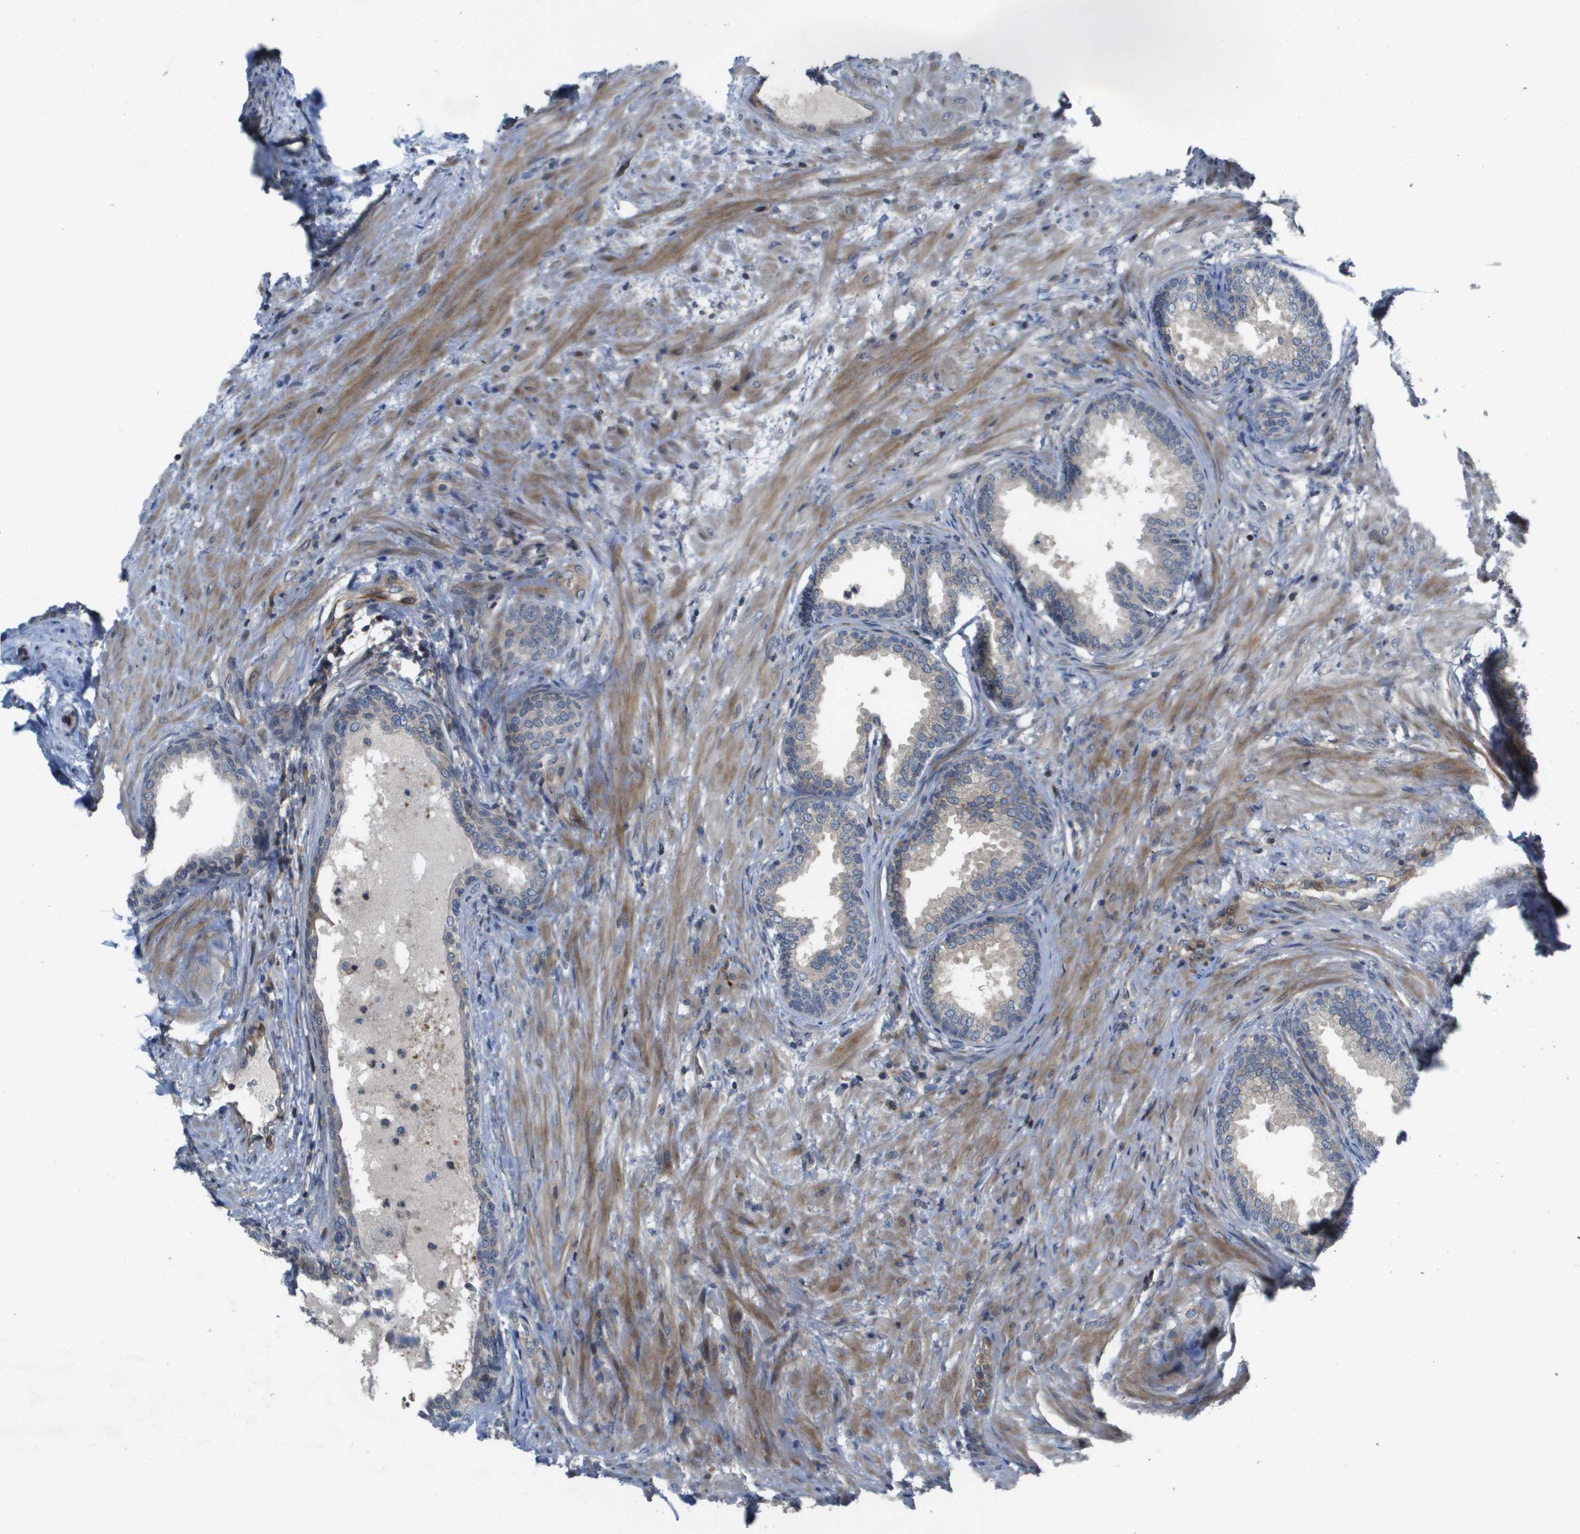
{"staining": {"intensity": "weak", "quantity": ">75%", "location": "cytoplasmic/membranous"}, "tissue": "prostate", "cell_type": "Glandular cells", "image_type": "normal", "snomed": [{"axis": "morphology", "description": "Normal tissue, NOS"}, {"axis": "topography", "description": "Prostate"}], "caption": "Immunohistochemistry (IHC) of normal prostate demonstrates low levels of weak cytoplasmic/membranous positivity in about >75% of glandular cells. (DAB IHC with brightfield microscopy, high magnification).", "gene": "SCN4B", "patient": {"sex": "male", "age": 76}}